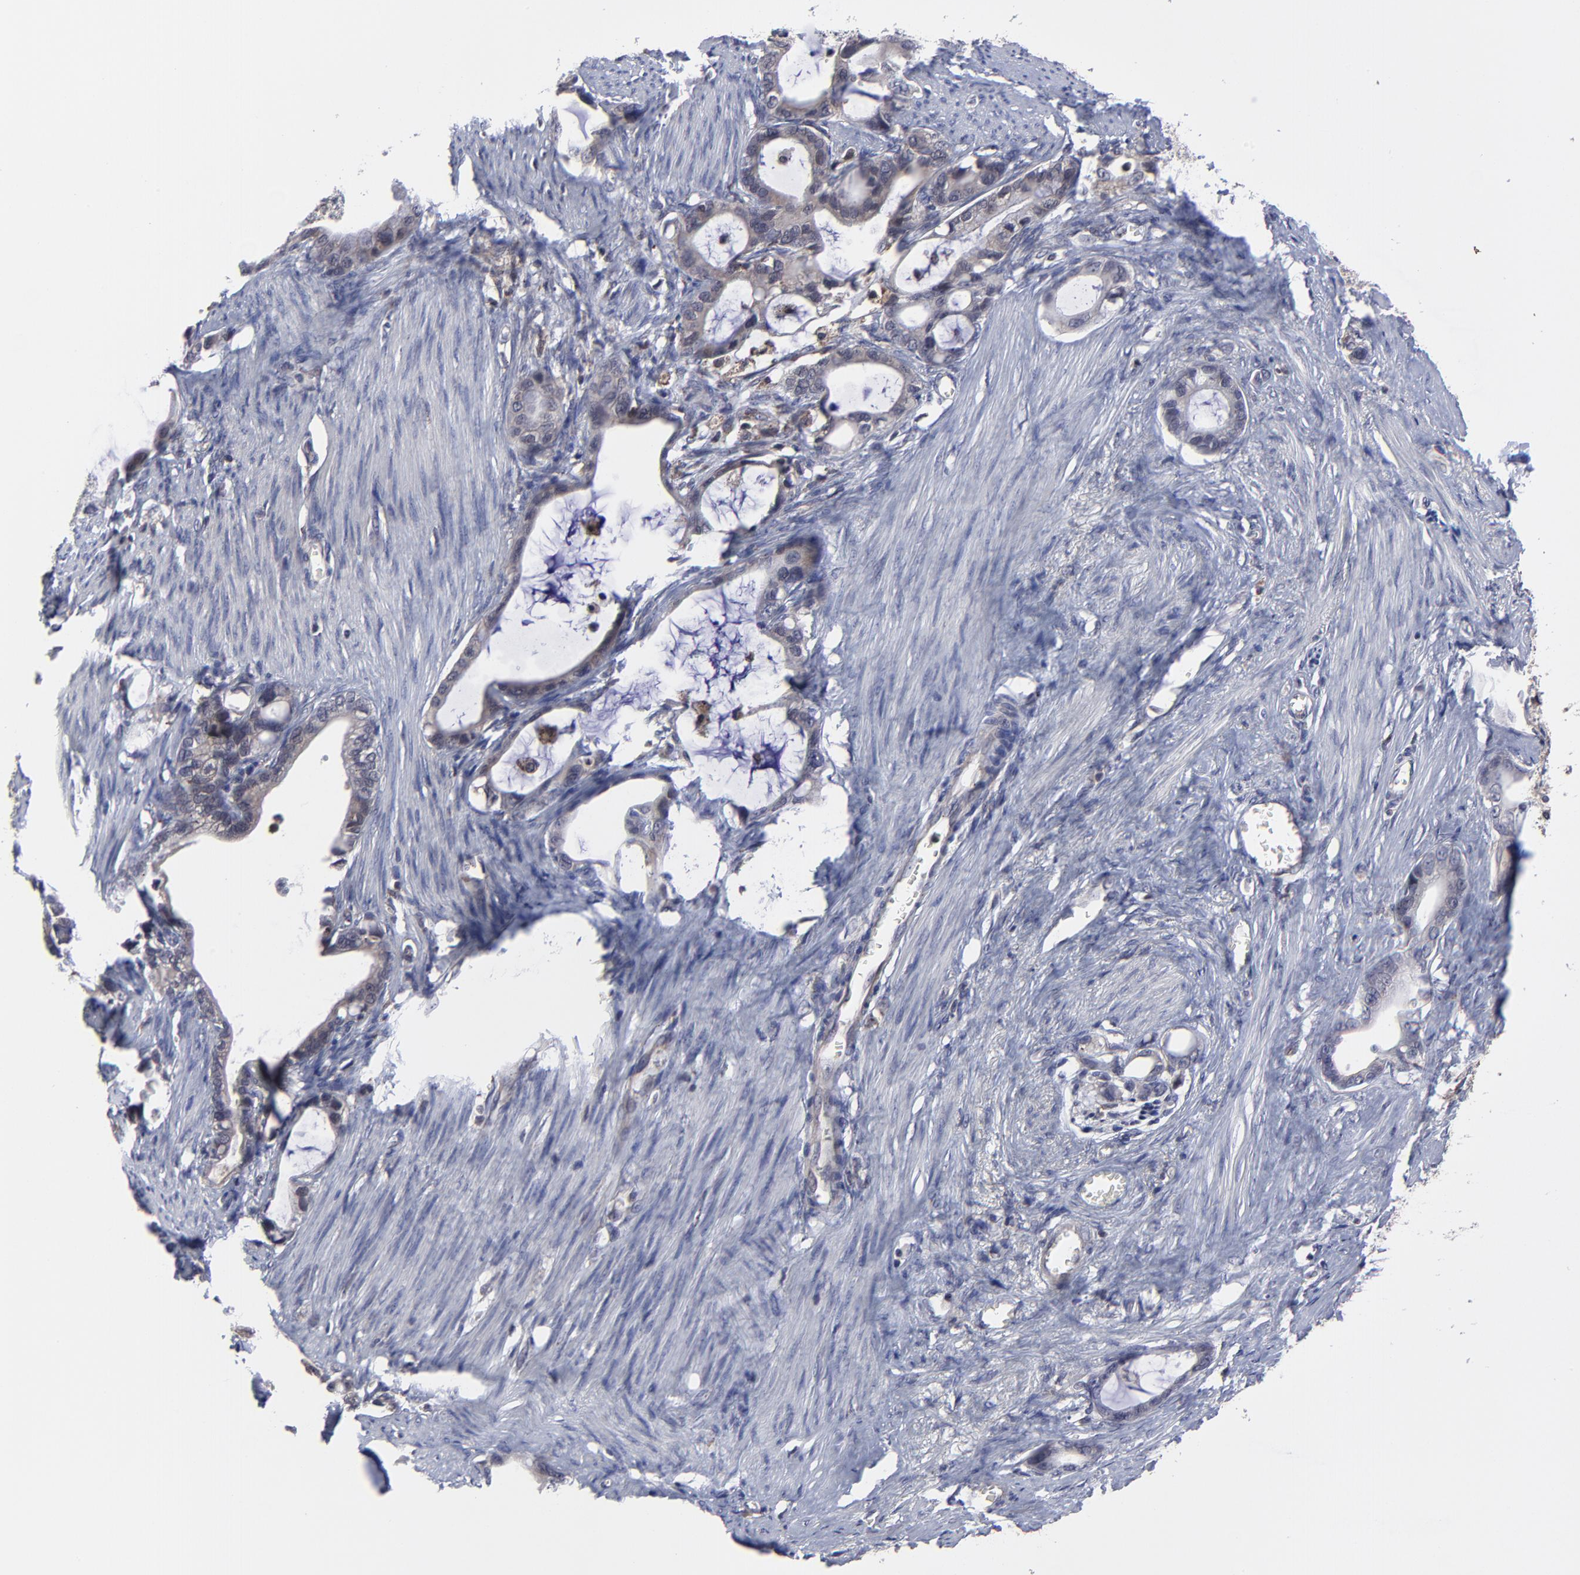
{"staining": {"intensity": "weak", "quantity": "25%-75%", "location": "cytoplasmic/membranous"}, "tissue": "stomach cancer", "cell_type": "Tumor cells", "image_type": "cancer", "snomed": [{"axis": "morphology", "description": "Adenocarcinoma, NOS"}, {"axis": "topography", "description": "Stomach"}], "caption": "Weak cytoplasmic/membranous protein staining is identified in about 25%-75% of tumor cells in stomach cancer (adenocarcinoma).", "gene": "UBE2L6", "patient": {"sex": "female", "age": 75}}